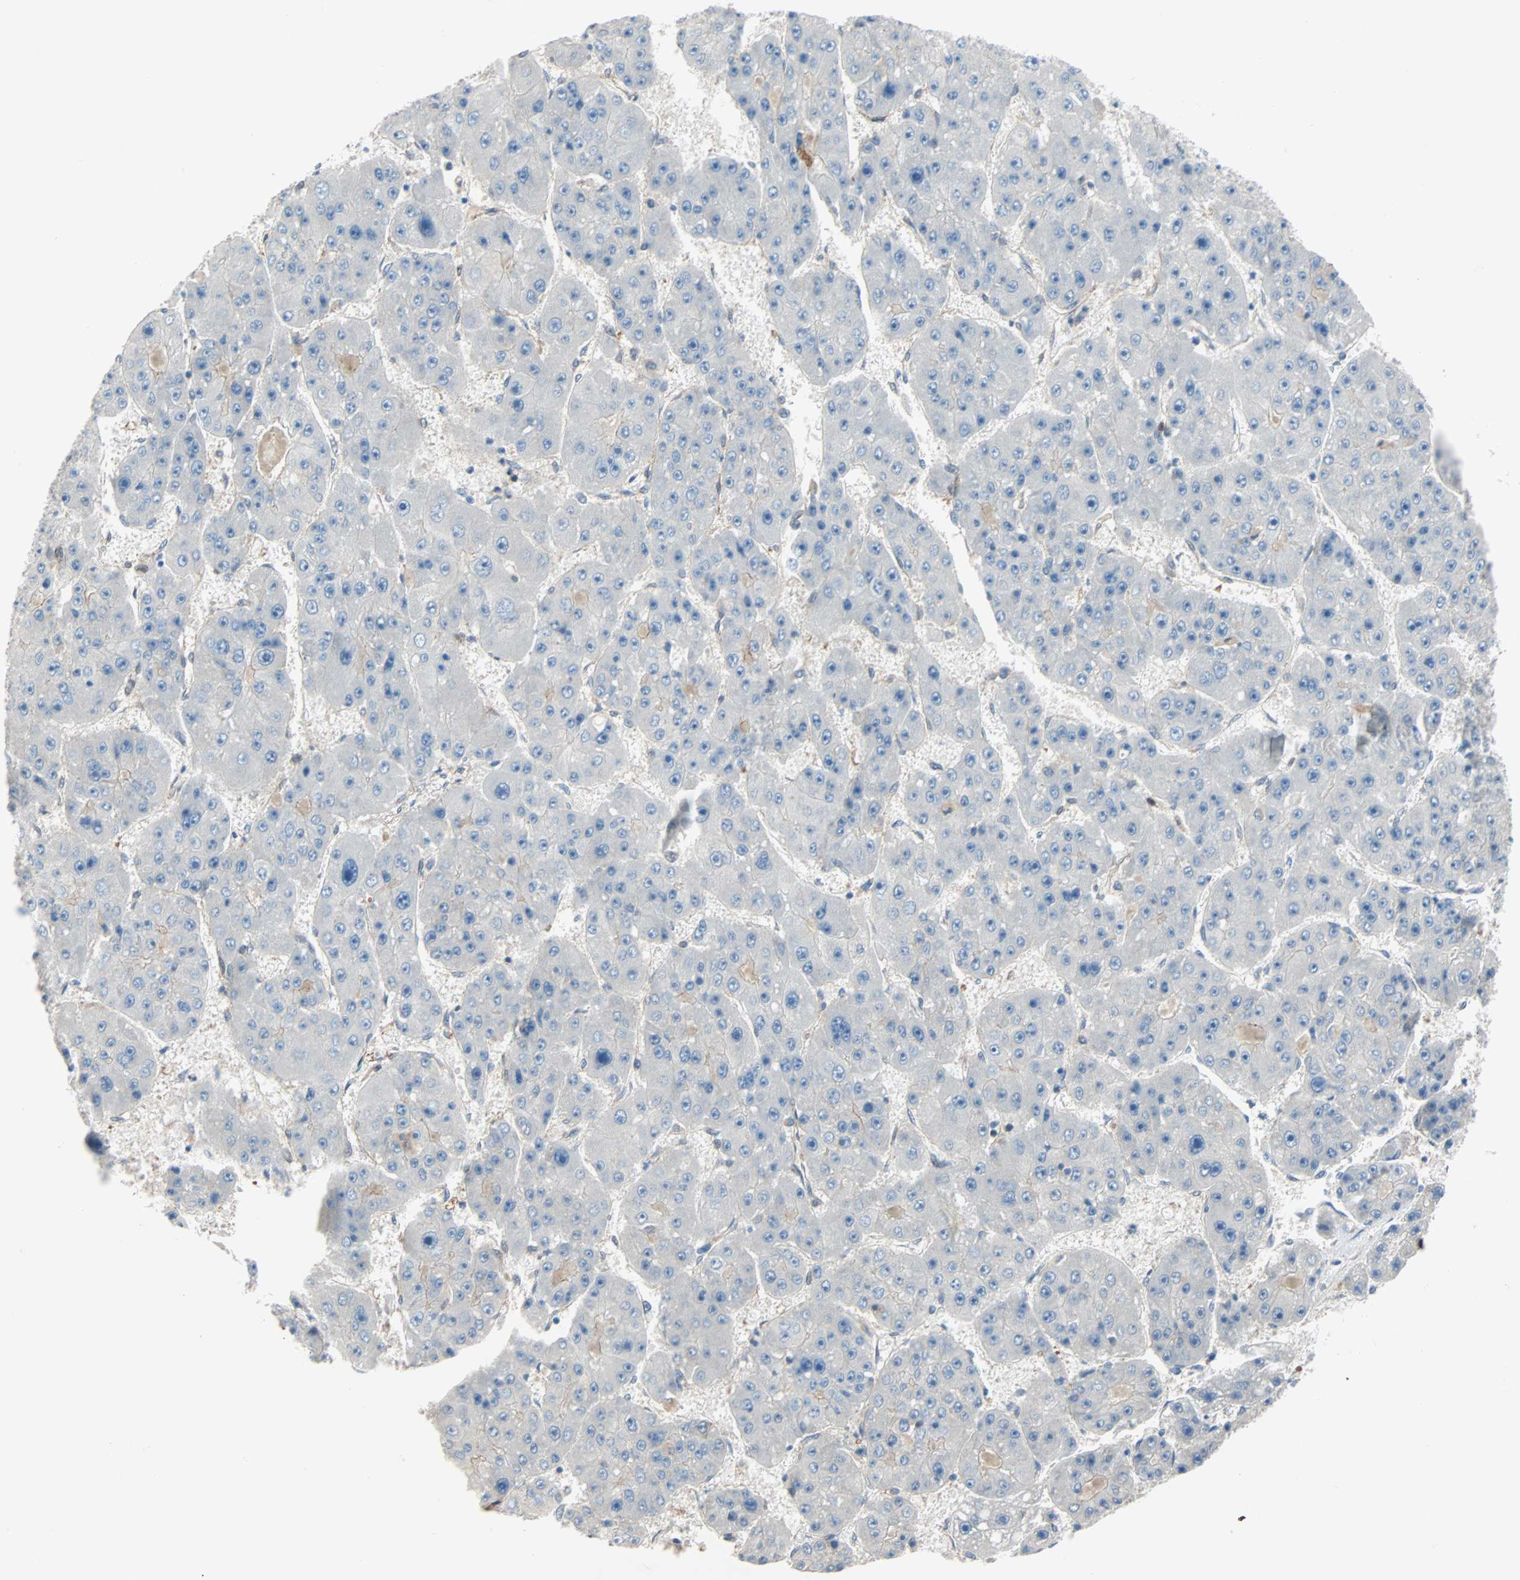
{"staining": {"intensity": "negative", "quantity": "none", "location": "none"}, "tissue": "liver cancer", "cell_type": "Tumor cells", "image_type": "cancer", "snomed": [{"axis": "morphology", "description": "Carcinoma, Hepatocellular, NOS"}, {"axis": "topography", "description": "Liver"}], "caption": "Tumor cells are negative for protein expression in human liver cancer.", "gene": "TNFRSF12A", "patient": {"sex": "female", "age": 61}}